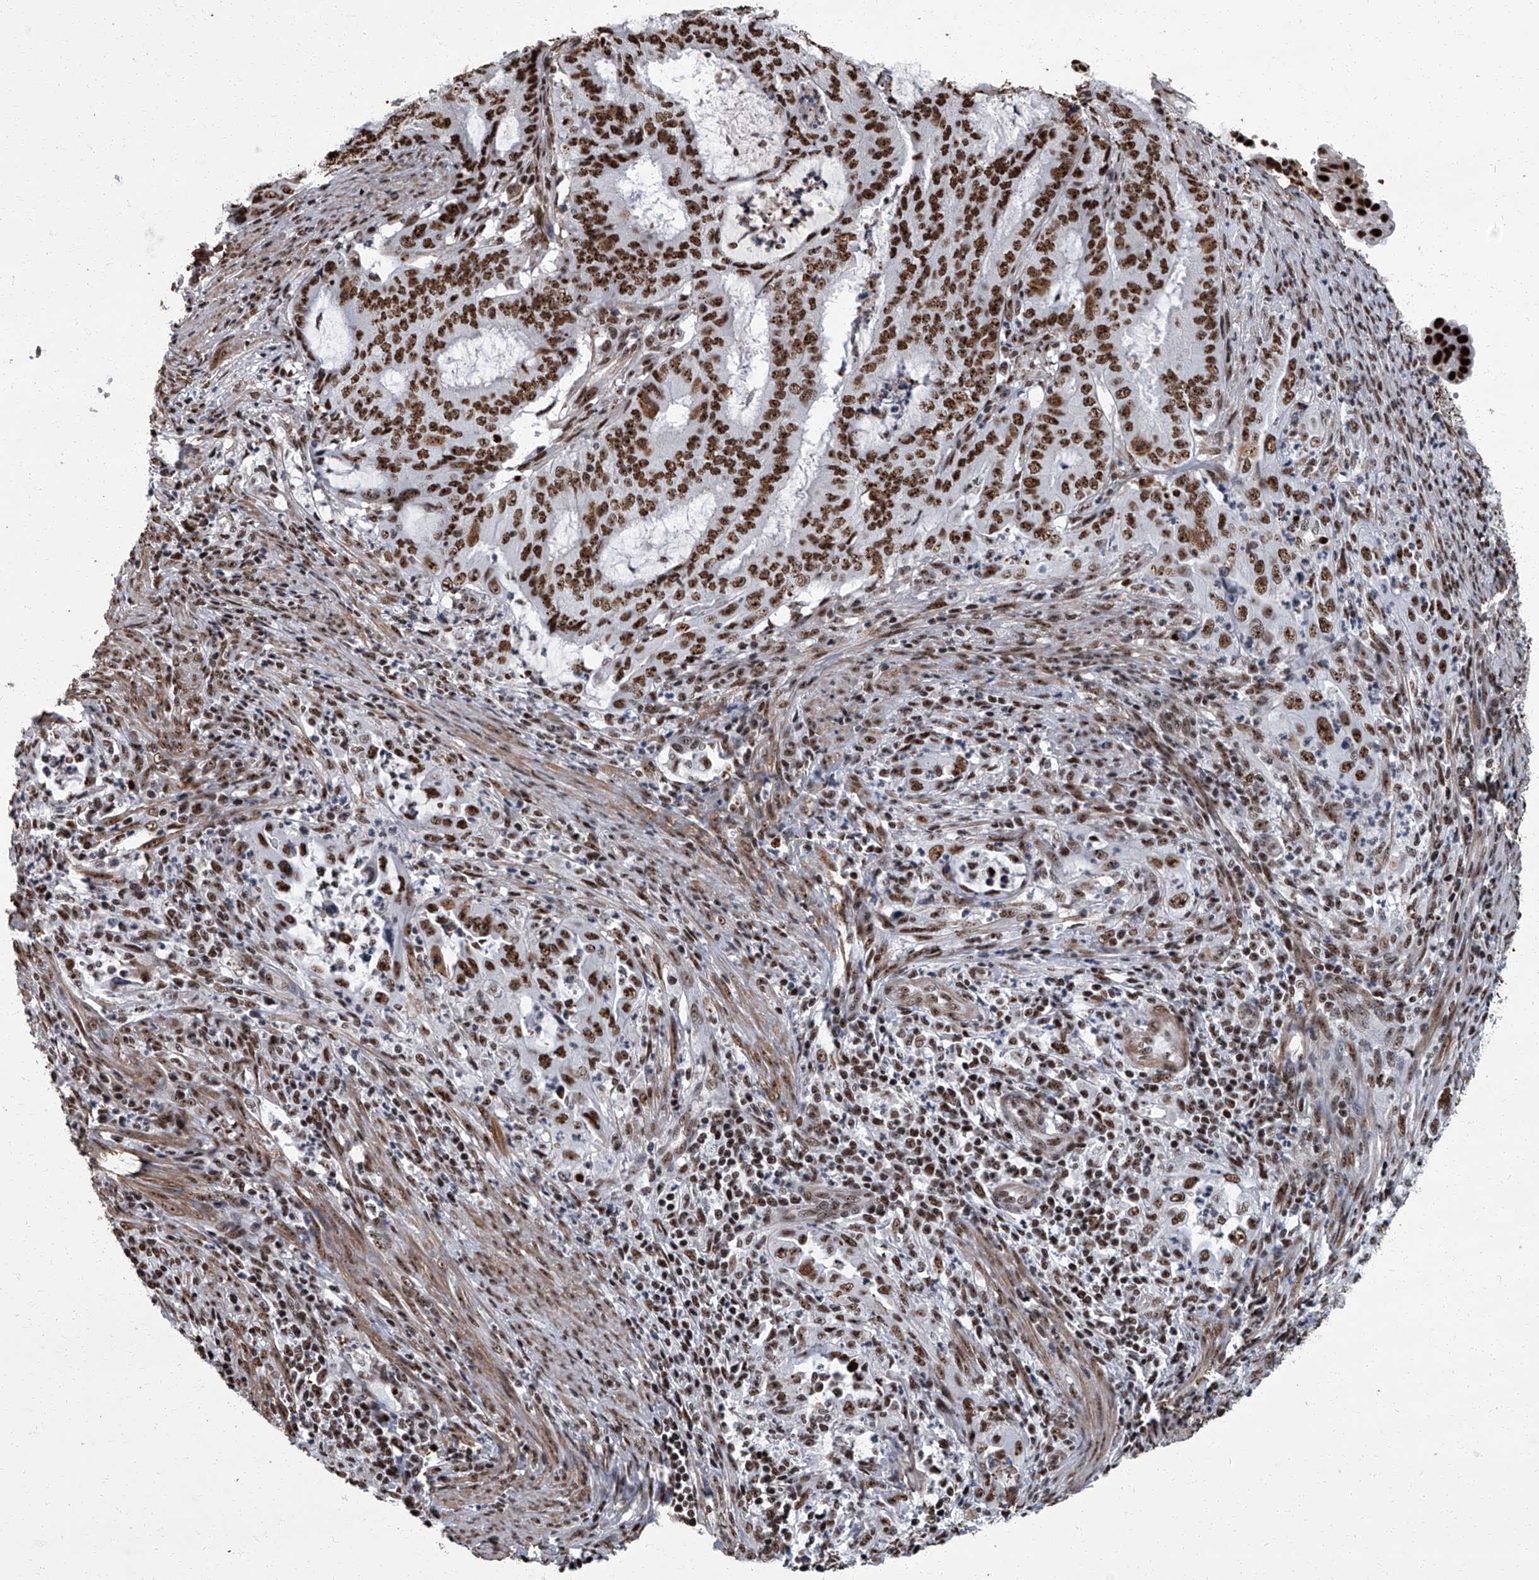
{"staining": {"intensity": "strong", "quantity": ">75%", "location": "nuclear"}, "tissue": "endometrial cancer", "cell_type": "Tumor cells", "image_type": "cancer", "snomed": [{"axis": "morphology", "description": "Adenocarcinoma, NOS"}, {"axis": "topography", "description": "Endometrium"}], "caption": "A high amount of strong nuclear positivity is present in approximately >75% of tumor cells in endometrial adenocarcinoma tissue.", "gene": "ZNF518B", "patient": {"sex": "female", "age": 51}}